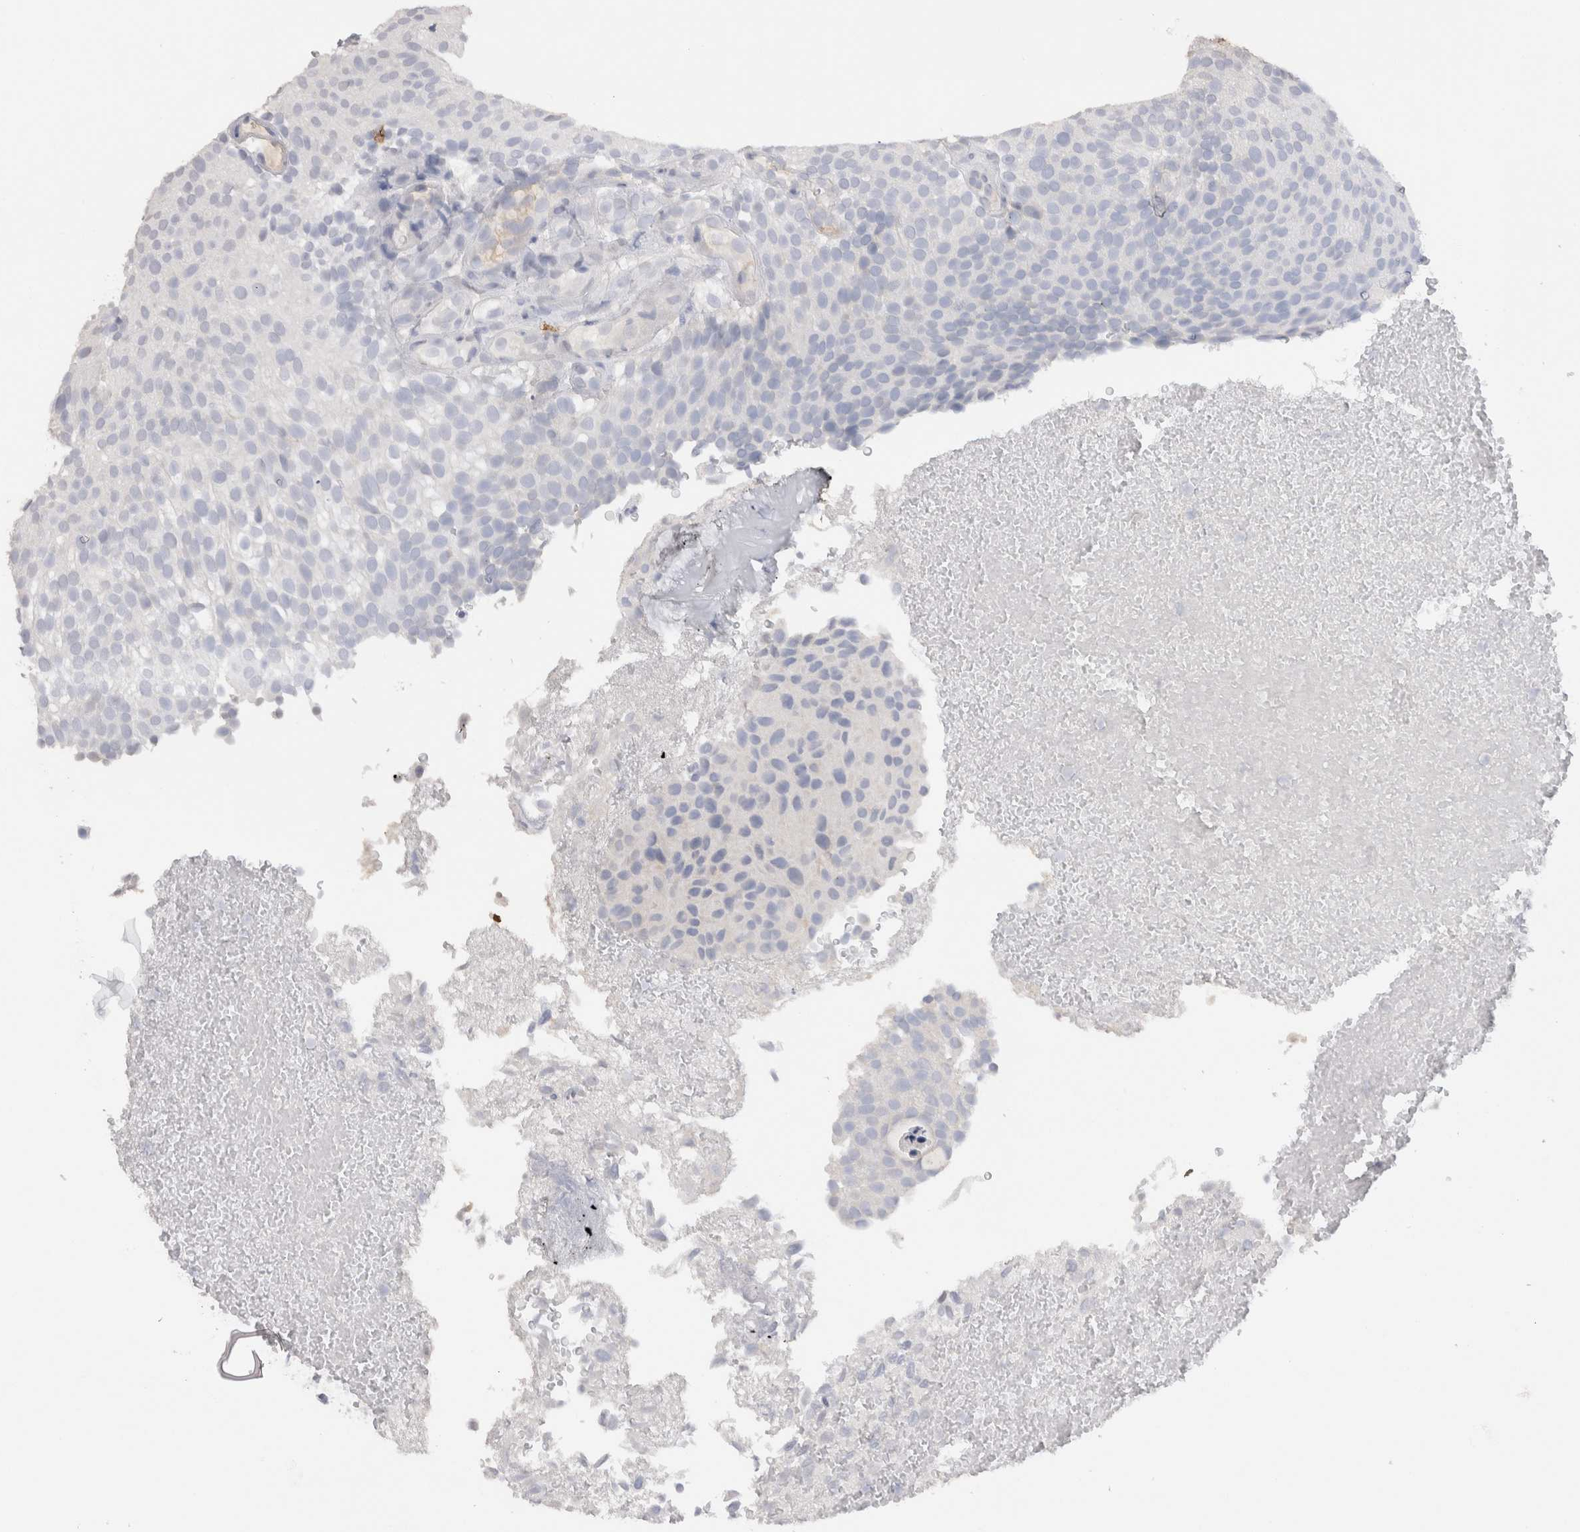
{"staining": {"intensity": "negative", "quantity": "none", "location": "none"}, "tissue": "urothelial cancer", "cell_type": "Tumor cells", "image_type": "cancer", "snomed": [{"axis": "morphology", "description": "Urothelial carcinoma, Low grade"}, {"axis": "topography", "description": "Urinary bladder"}], "caption": "There is no significant expression in tumor cells of low-grade urothelial carcinoma.", "gene": "LAMP3", "patient": {"sex": "male", "age": 78}}